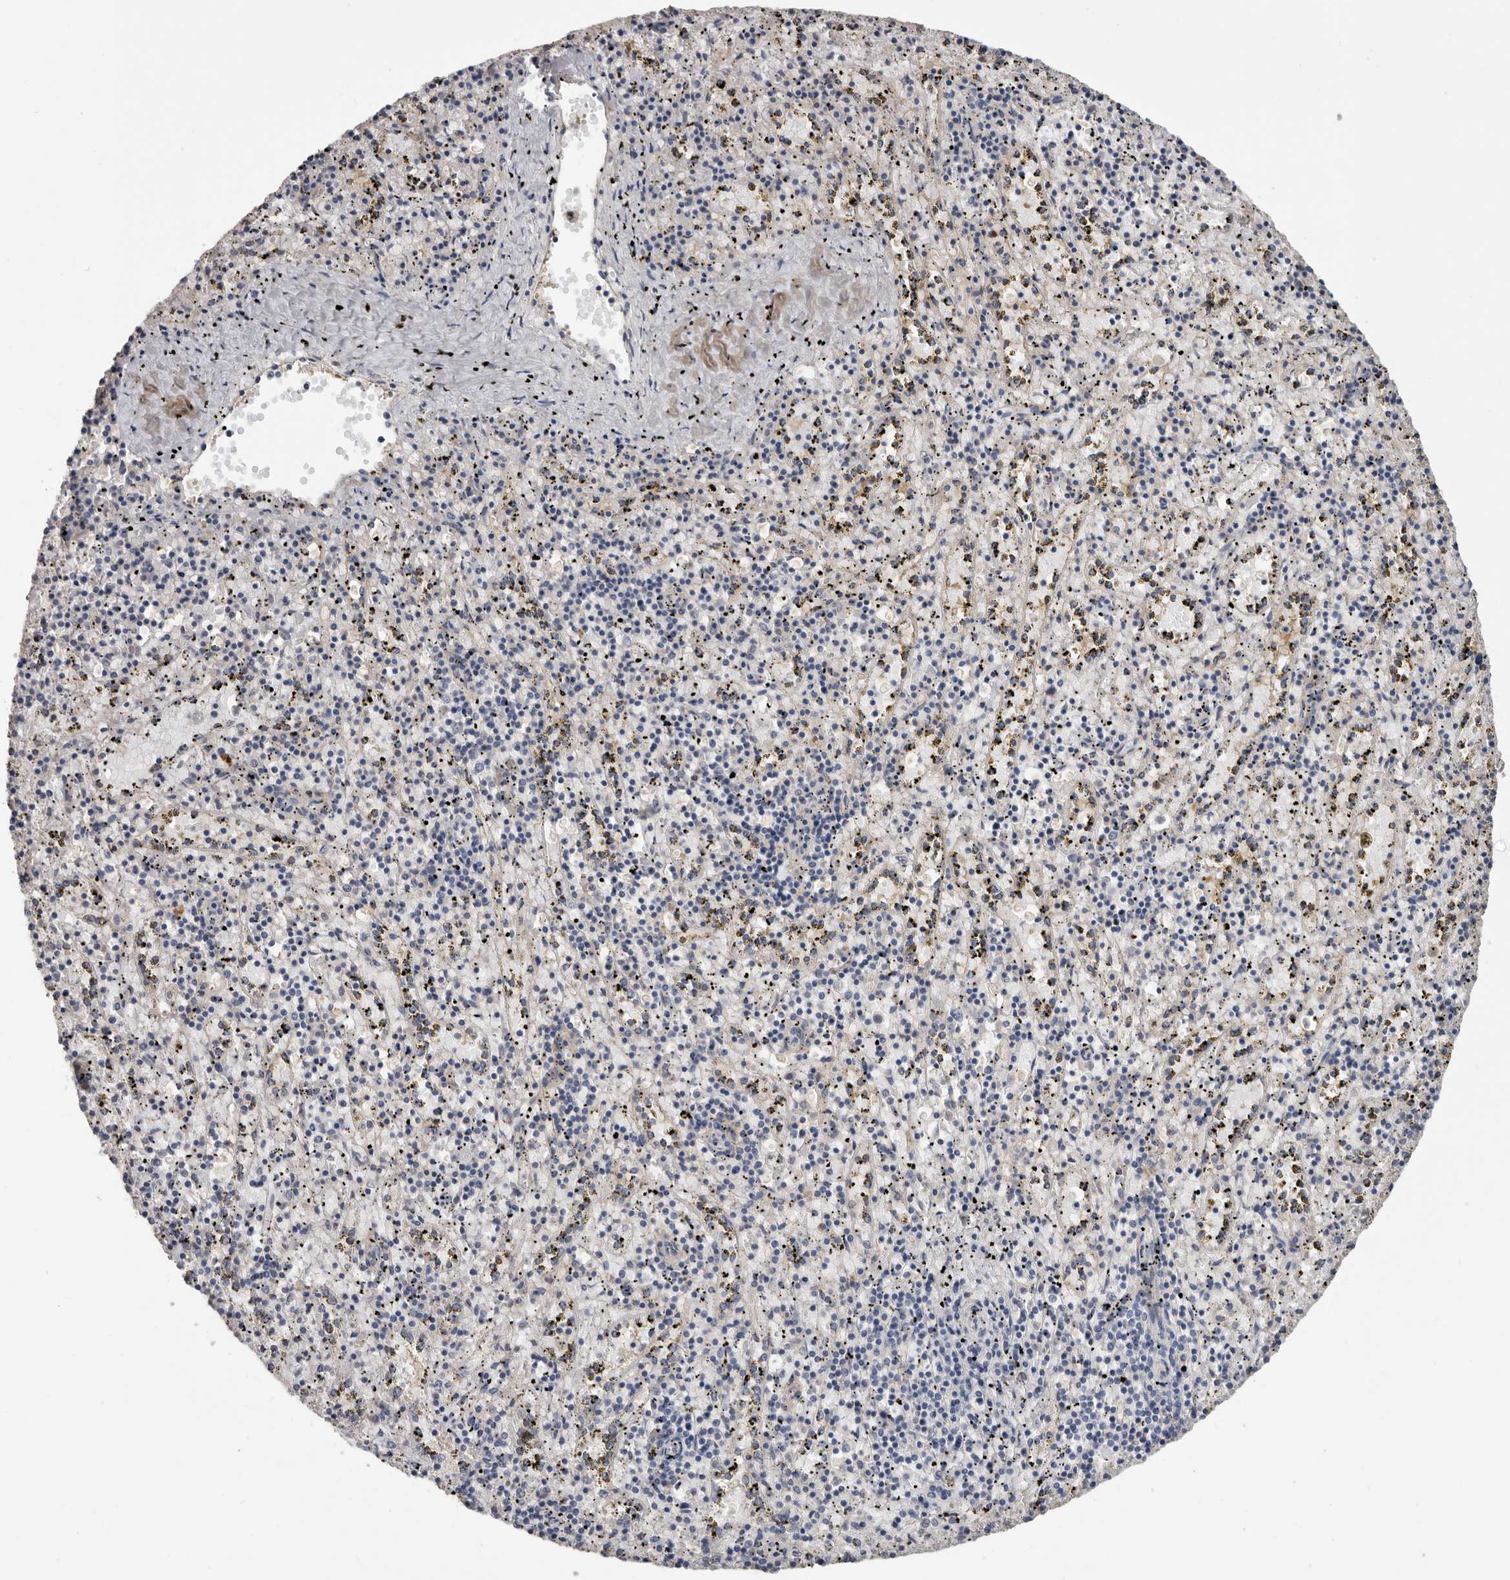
{"staining": {"intensity": "negative", "quantity": "none", "location": "none"}, "tissue": "spleen", "cell_type": "Cells in red pulp", "image_type": "normal", "snomed": [{"axis": "morphology", "description": "Normal tissue, NOS"}, {"axis": "topography", "description": "Spleen"}], "caption": "Micrograph shows no significant protein positivity in cells in red pulp of normal spleen.", "gene": "WDTC1", "patient": {"sex": "male", "age": 11}}